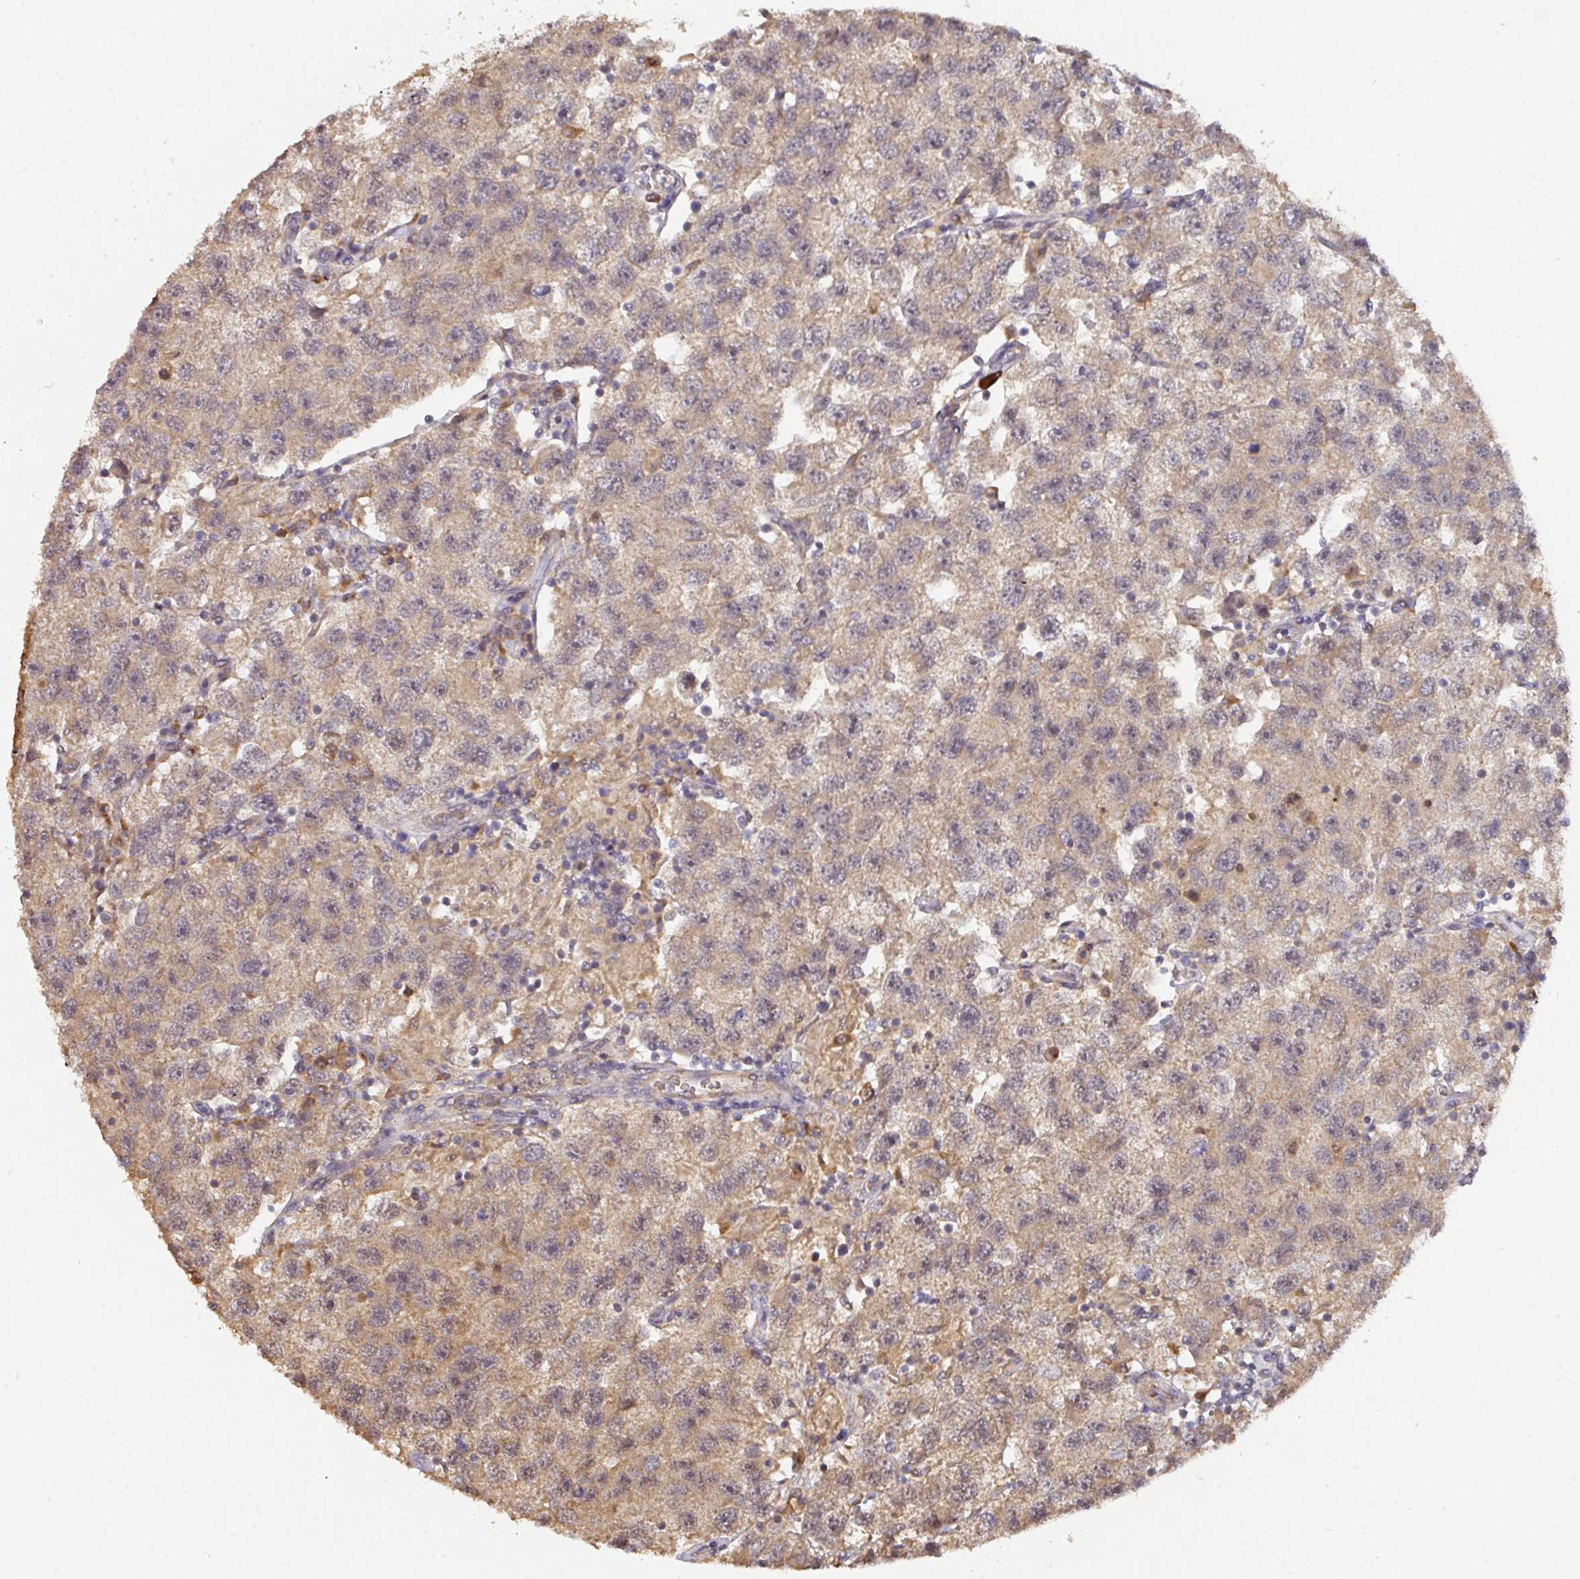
{"staining": {"intensity": "weak", "quantity": ">75%", "location": "cytoplasmic/membranous"}, "tissue": "testis cancer", "cell_type": "Tumor cells", "image_type": "cancer", "snomed": [{"axis": "morphology", "description": "Seminoma, NOS"}, {"axis": "topography", "description": "Testis"}], "caption": "IHC (DAB (3,3'-diaminobenzidine)) staining of human seminoma (testis) exhibits weak cytoplasmic/membranous protein expression in approximately >75% of tumor cells.", "gene": "ACVR2B", "patient": {"sex": "male", "age": 26}}